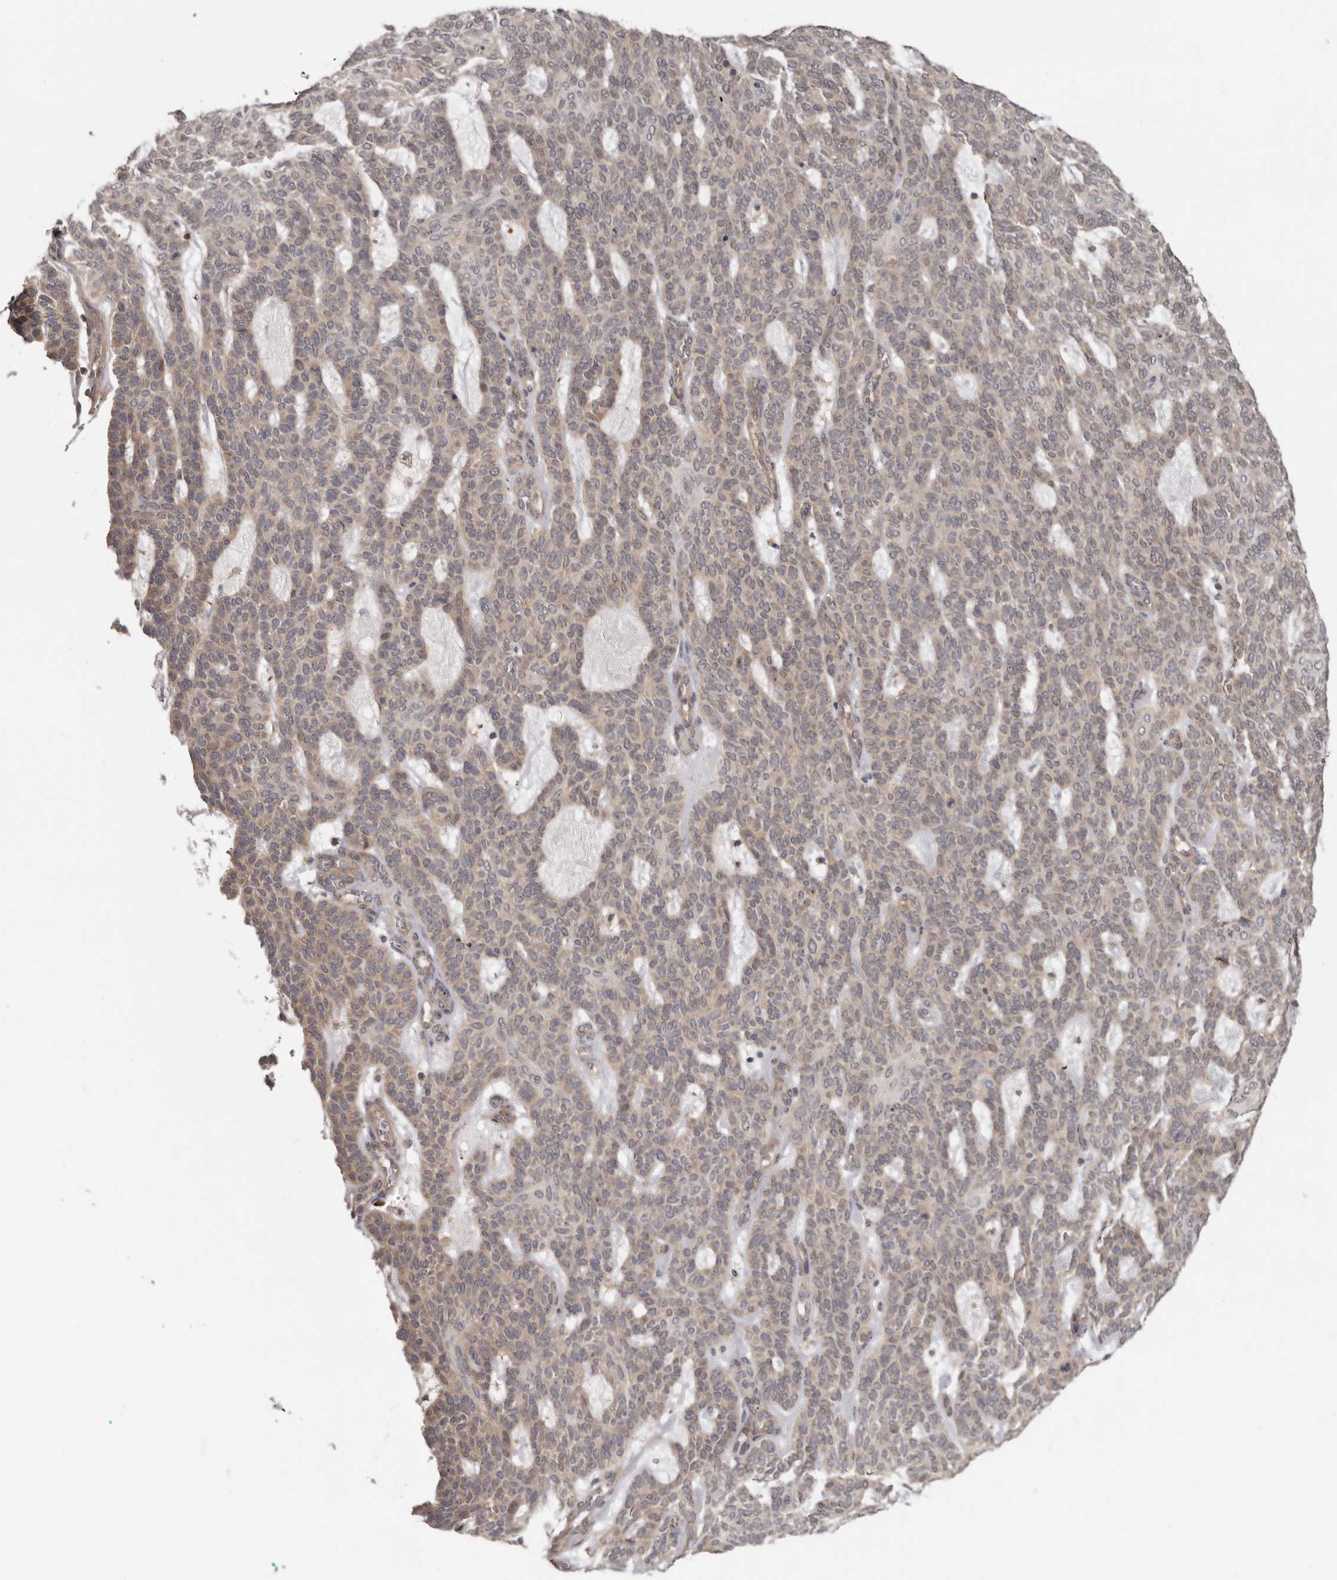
{"staining": {"intensity": "weak", "quantity": "25%-75%", "location": "cytoplasmic/membranous"}, "tissue": "skin cancer", "cell_type": "Tumor cells", "image_type": "cancer", "snomed": [{"axis": "morphology", "description": "Squamous cell carcinoma, NOS"}, {"axis": "topography", "description": "Skin"}], "caption": "Squamous cell carcinoma (skin) stained for a protein demonstrates weak cytoplasmic/membranous positivity in tumor cells.", "gene": "BAD", "patient": {"sex": "female", "age": 90}}